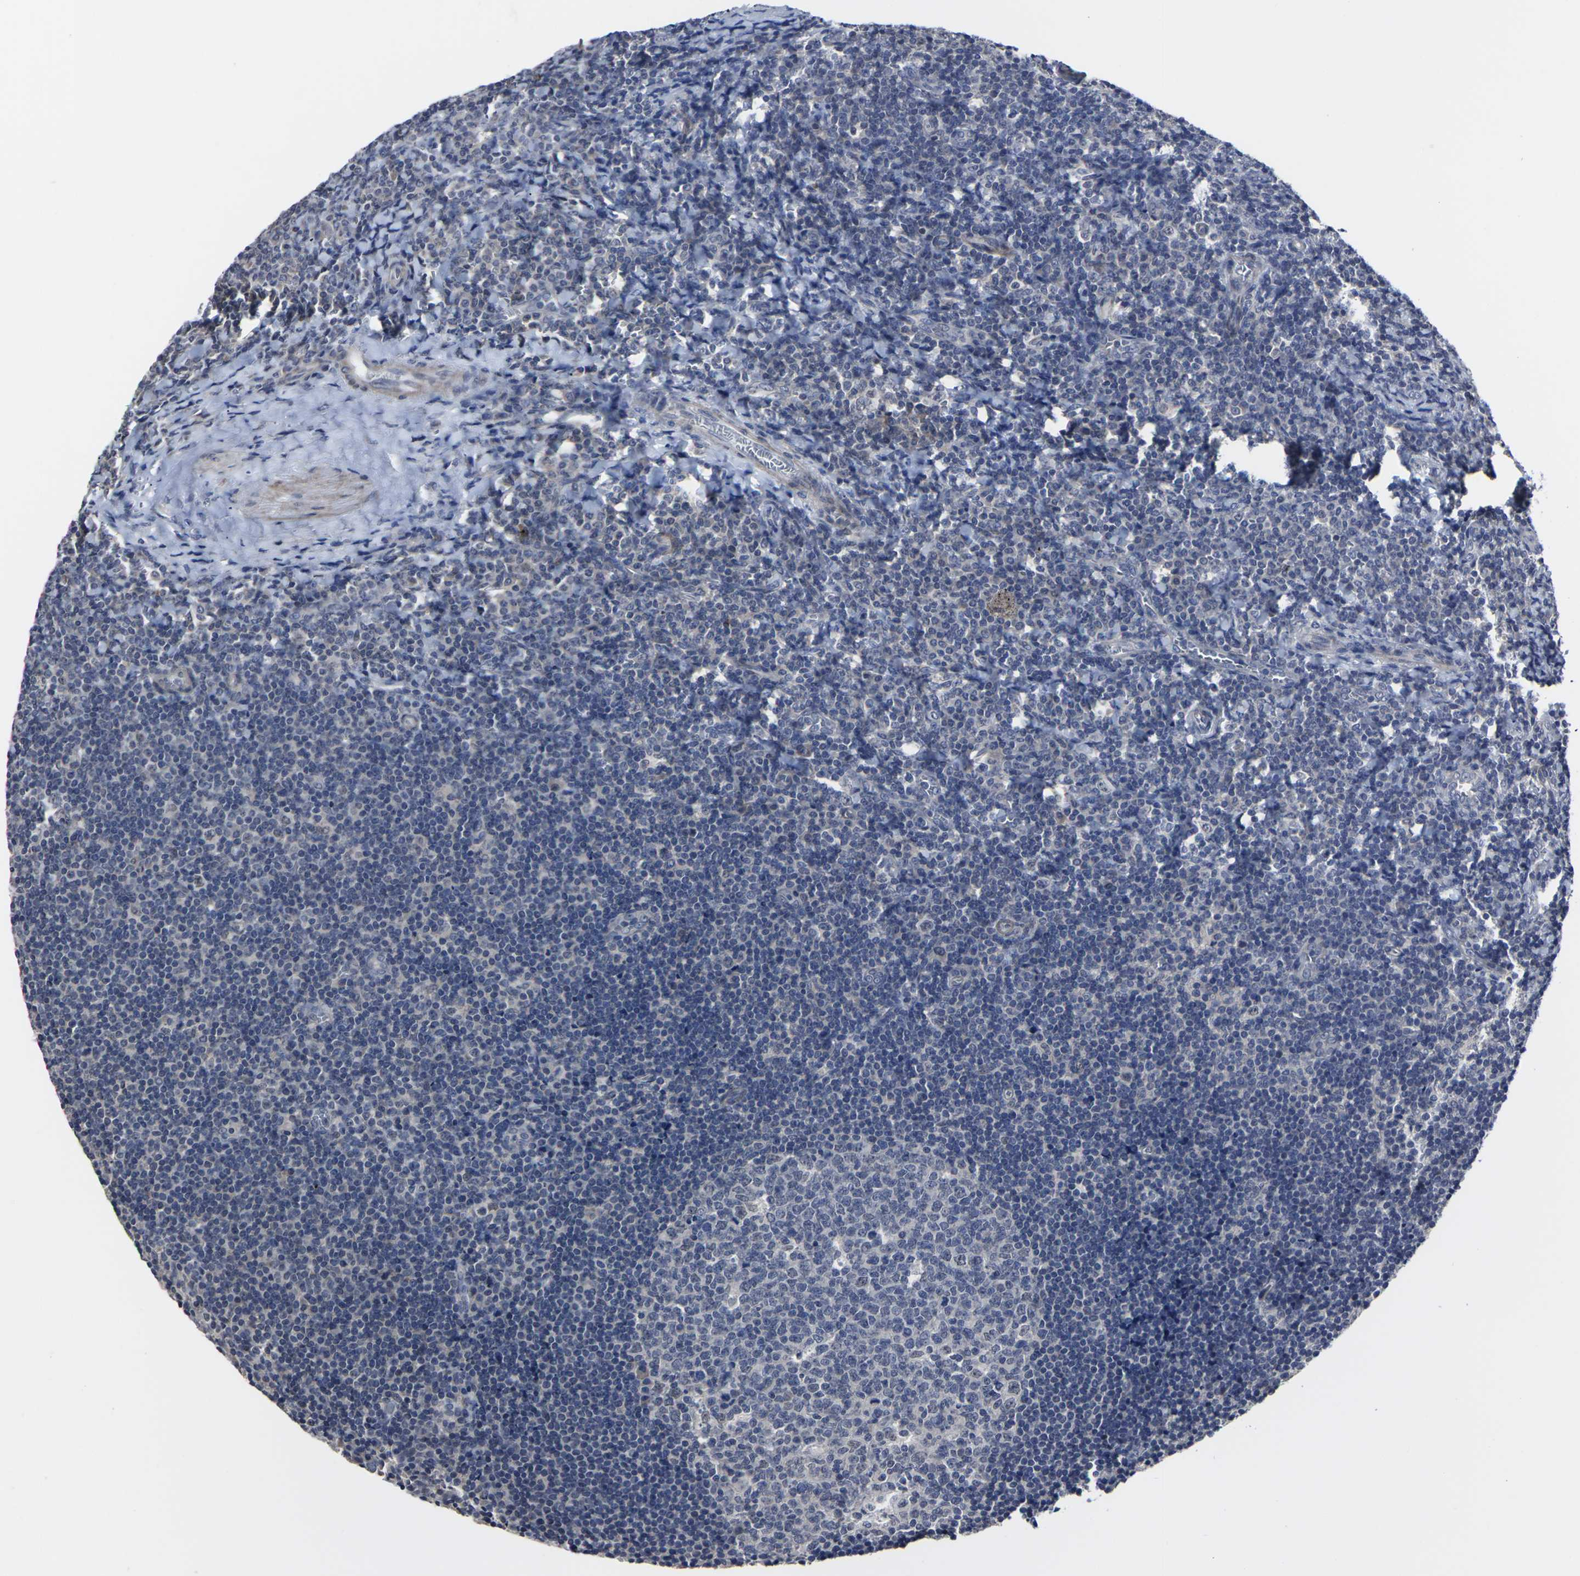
{"staining": {"intensity": "negative", "quantity": "none", "location": "none"}, "tissue": "tonsil", "cell_type": "Germinal center cells", "image_type": "normal", "snomed": [{"axis": "morphology", "description": "Normal tissue, NOS"}, {"axis": "topography", "description": "Tonsil"}], "caption": "Immunohistochemistry (IHC) histopathology image of unremarkable tonsil stained for a protein (brown), which reveals no positivity in germinal center cells. (Immunohistochemistry (IHC), brightfield microscopy, high magnification).", "gene": "MSANTD4", "patient": {"sex": "male", "age": 37}}